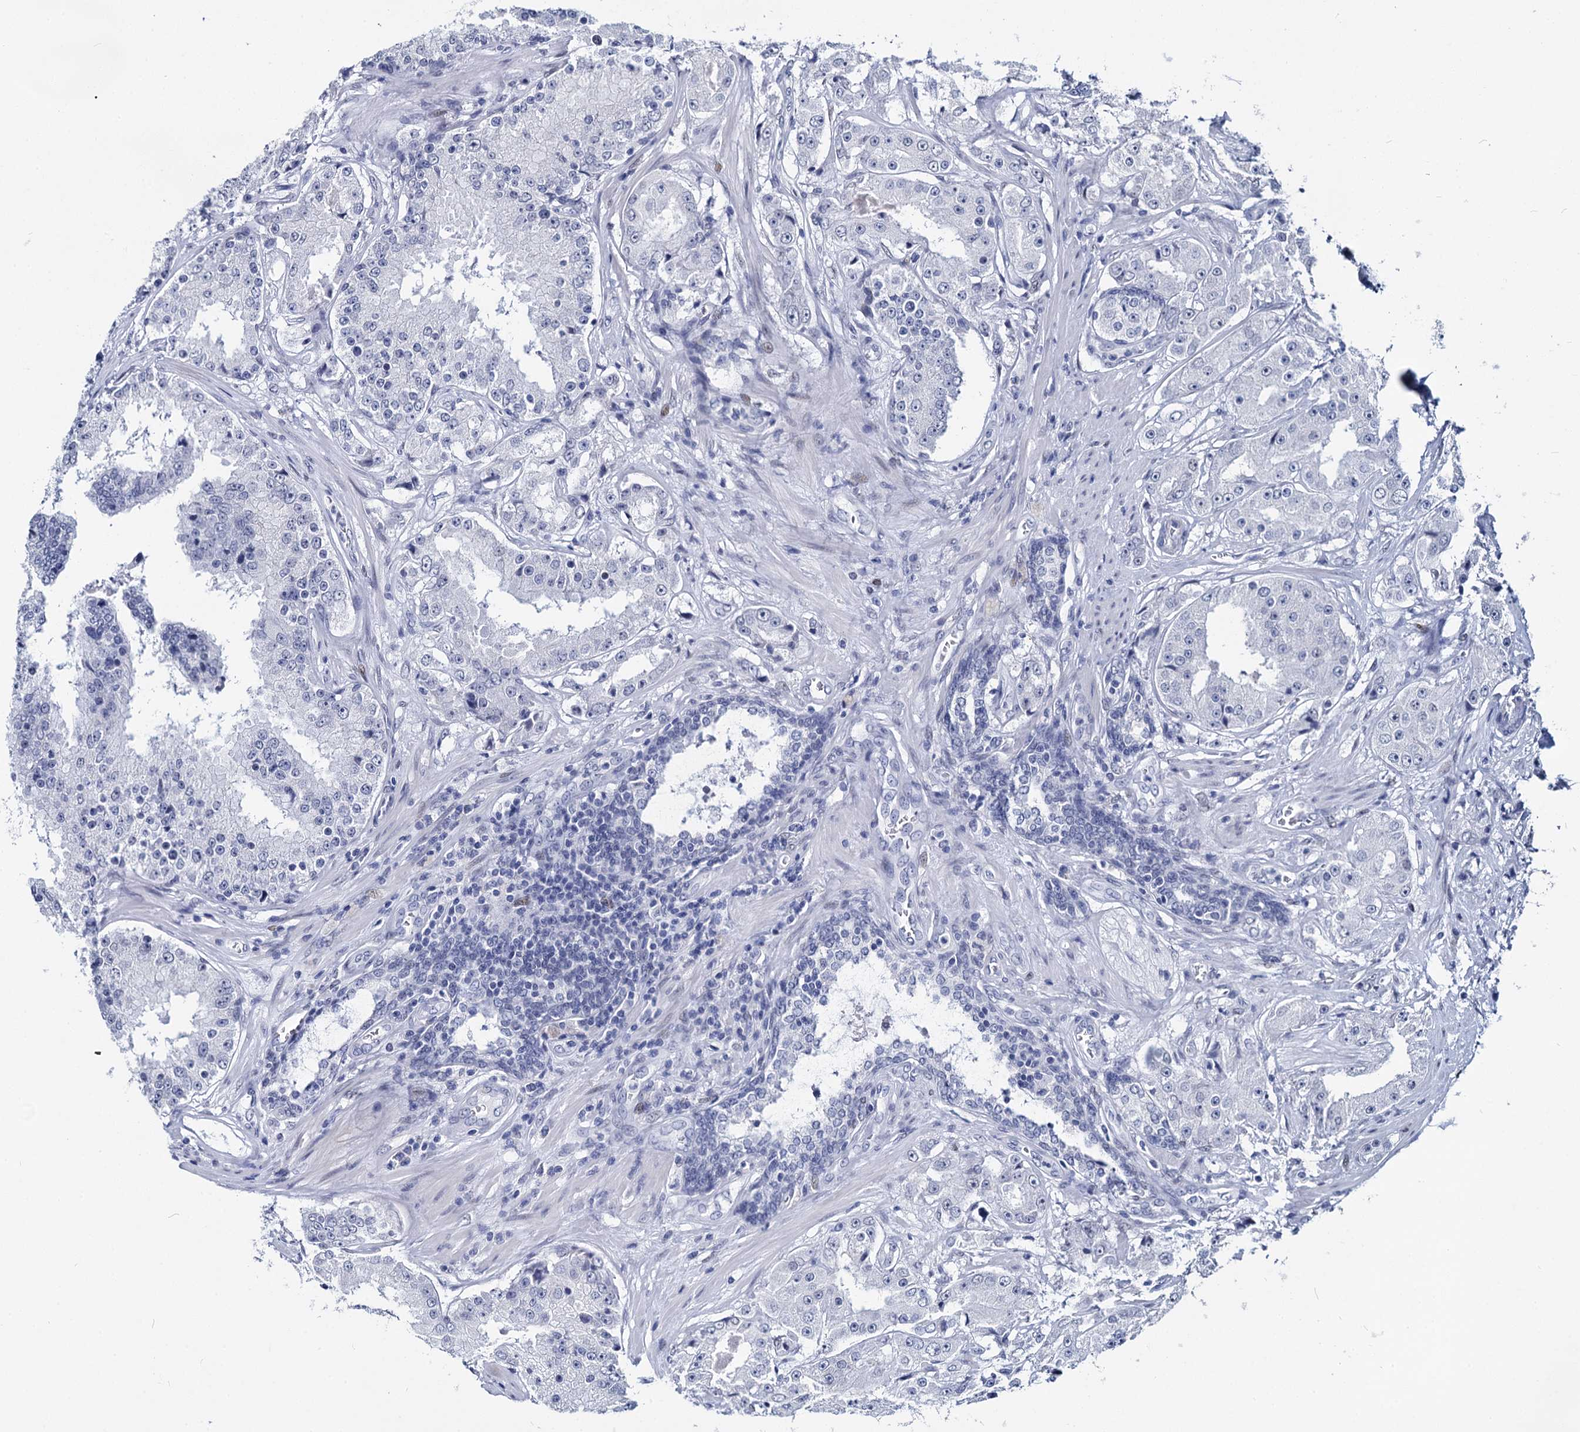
{"staining": {"intensity": "negative", "quantity": "none", "location": "none"}, "tissue": "prostate cancer", "cell_type": "Tumor cells", "image_type": "cancer", "snomed": [{"axis": "morphology", "description": "Adenocarcinoma, High grade"}, {"axis": "topography", "description": "Prostate"}], "caption": "Immunohistochemistry micrograph of neoplastic tissue: human prostate adenocarcinoma (high-grade) stained with DAB shows no significant protein positivity in tumor cells. The staining is performed using DAB (3,3'-diaminobenzidine) brown chromogen with nuclei counter-stained in using hematoxylin.", "gene": "MAGEA4", "patient": {"sex": "male", "age": 73}}